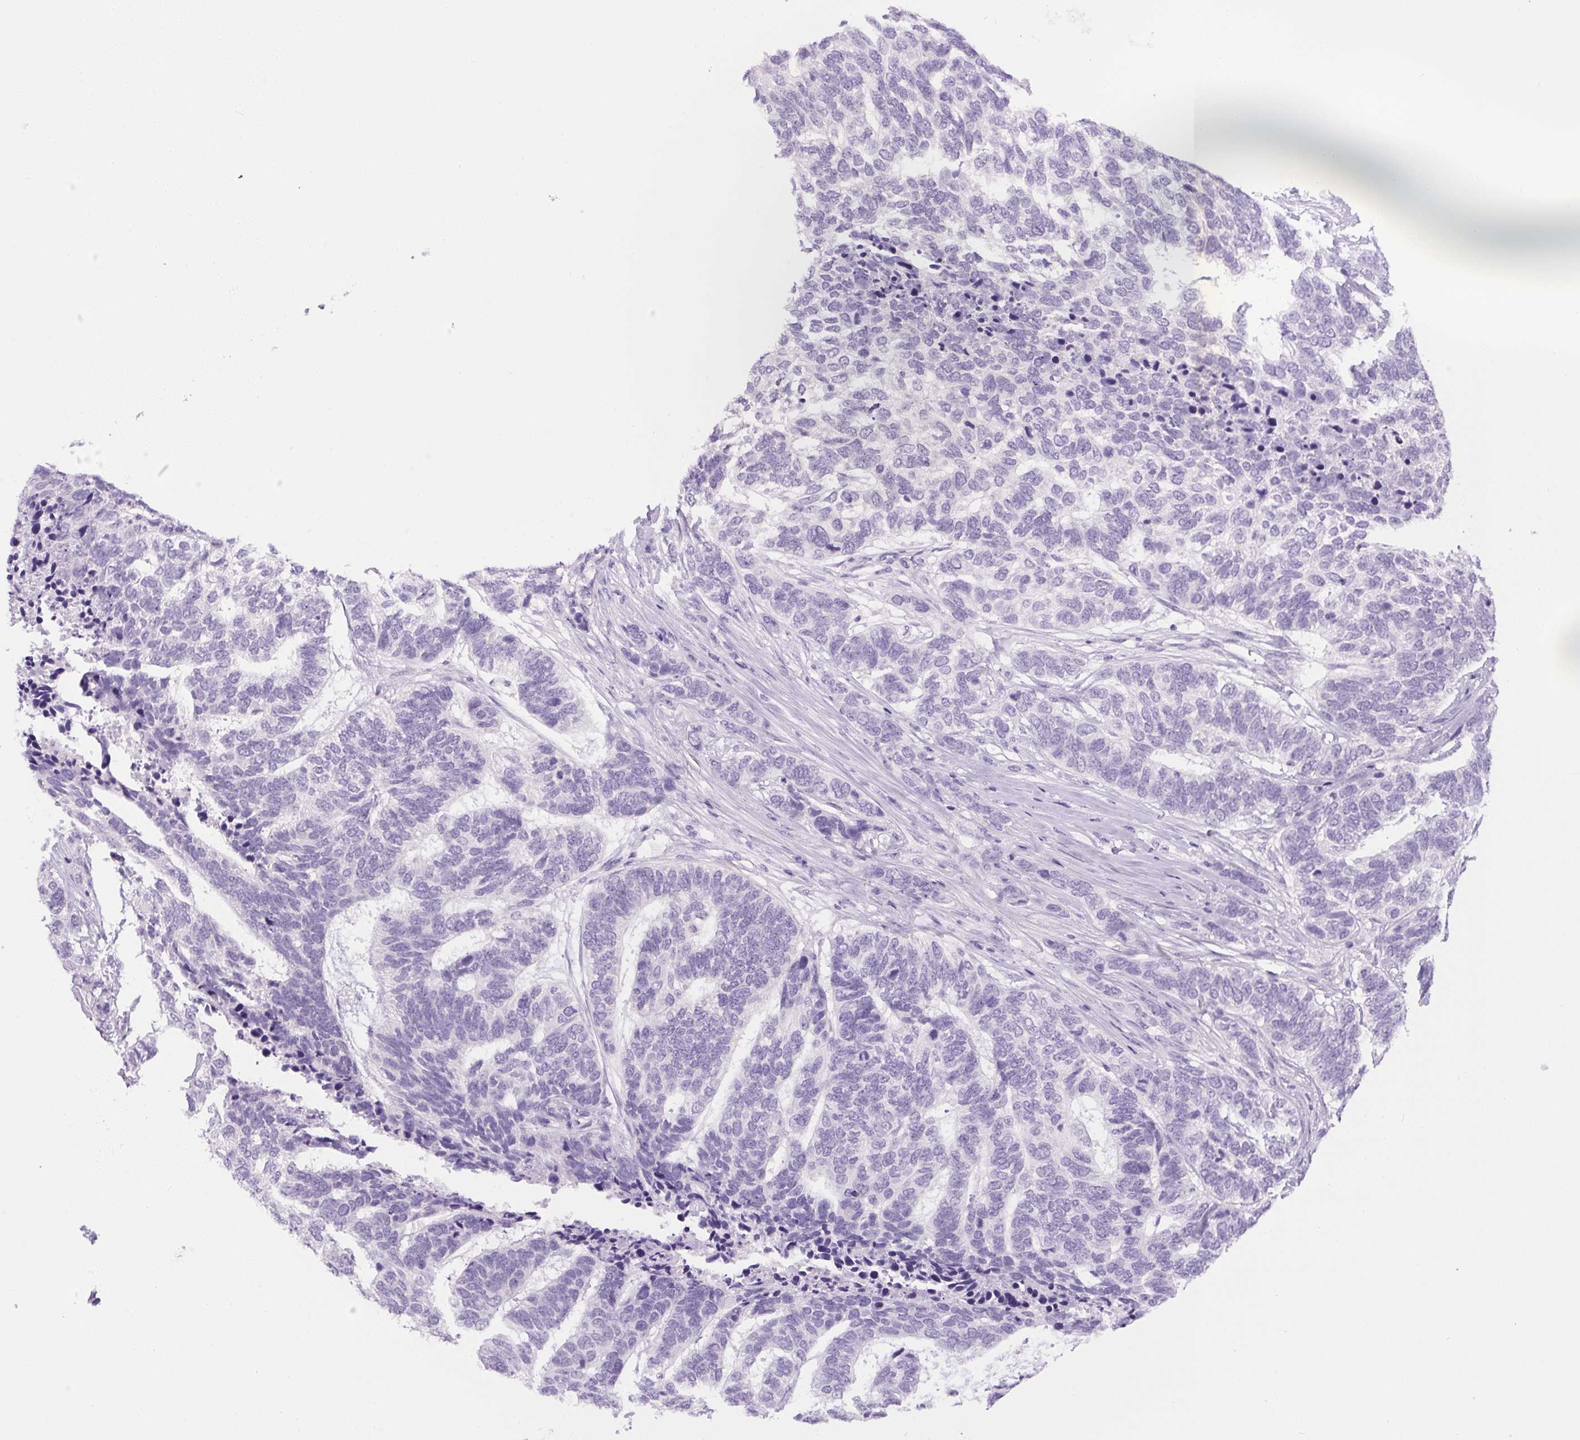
{"staining": {"intensity": "negative", "quantity": "none", "location": "none"}, "tissue": "skin cancer", "cell_type": "Tumor cells", "image_type": "cancer", "snomed": [{"axis": "morphology", "description": "Basal cell carcinoma"}, {"axis": "topography", "description": "Skin"}], "caption": "The image demonstrates no significant expression in tumor cells of skin basal cell carcinoma.", "gene": "COL9A2", "patient": {"sex": "female", "age": 65}}